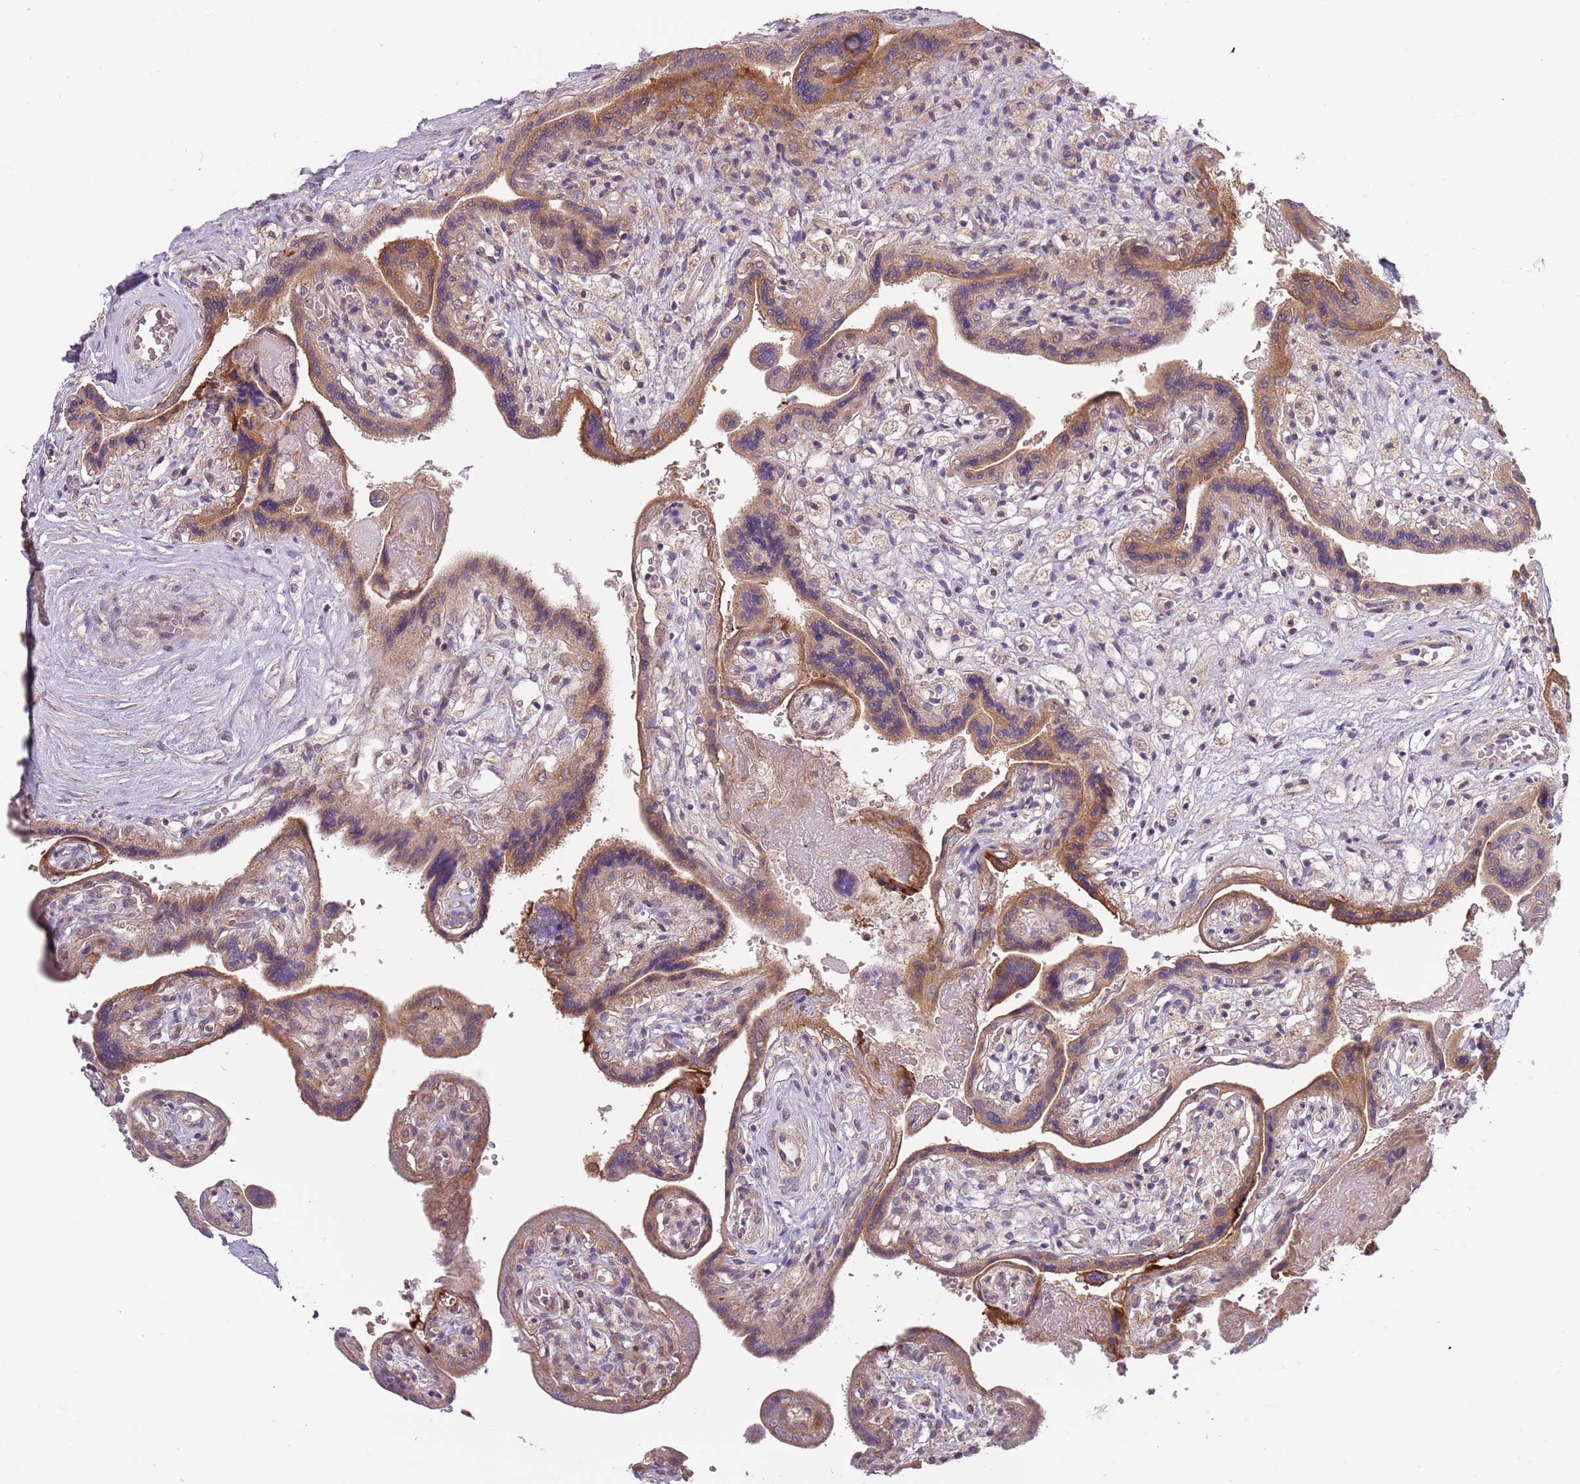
{"staining": {"intensity": "moderate", "quantity": ">75%", "location": "cytoplasmic/membranous"}, "tissue": "placenta", "cell_type": "Trophoblastic cells", "image_type": "normal", "snomed": [{"axis": "morphology", "description": "Normal tissue, NOS"}, {"axis": "topography", "description": "Placenta"}], "caption": "Immunohistochemical staining of benign human placenta demonstrates medium levels of moderate cytoplasmic/membranous positivity in about >75% of trophoblastic cells. (IHC, brightfield microscopy, high magnification).", "gene": "RNF181", "patient": {"sex": "female", "age": 37}}